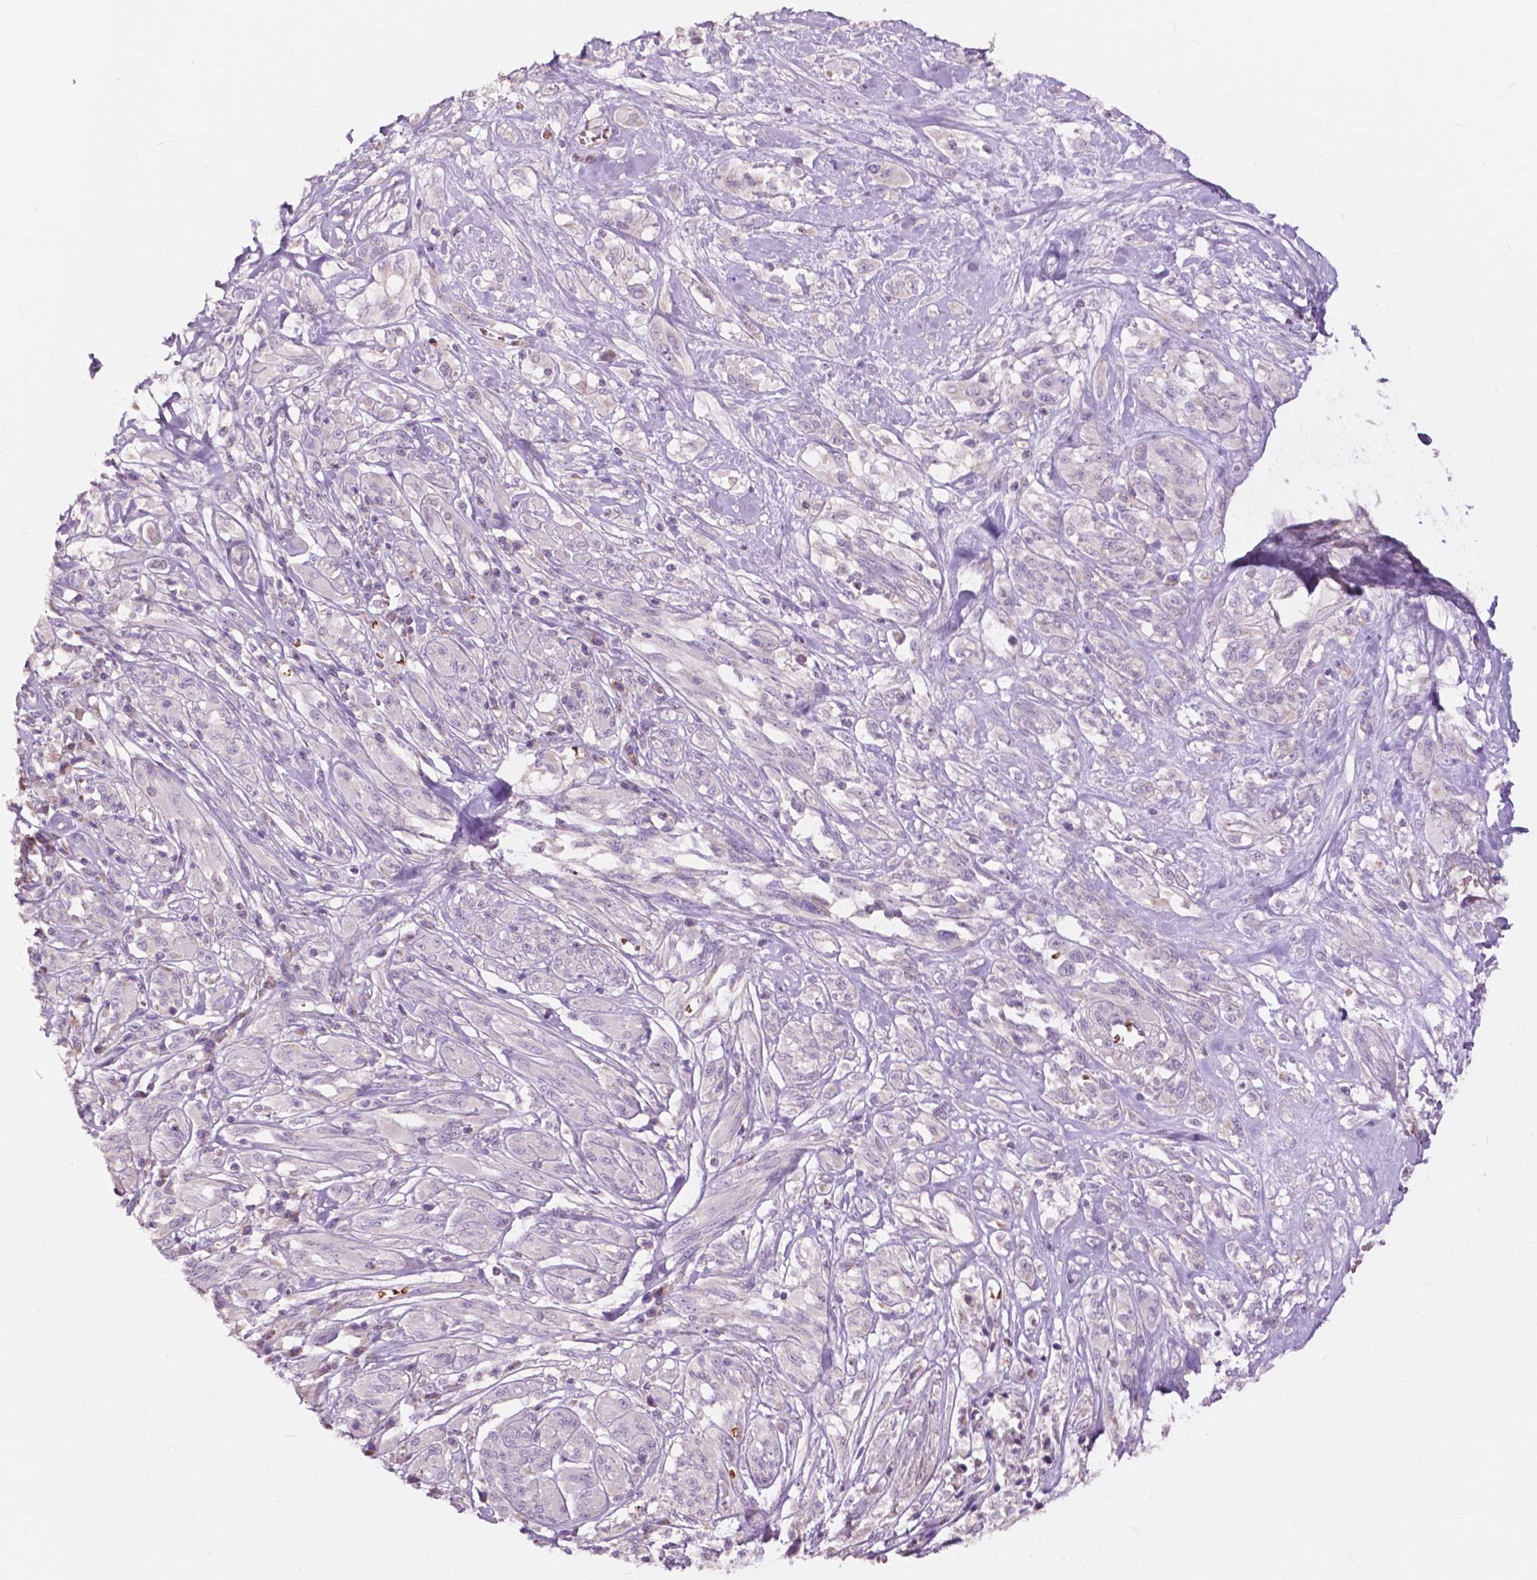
{"staining": {"intensity": "negative", "quantity": "none", "location": "none"}, "tissue": "melanoma", "cell_type": "Tumor cells", "image_type": "cancer", "snomed": [{"axis": "morphology", "description": "Malignant melanoma, NOS"}, {"axis": "topography", "description": "Skin"}], "caption": "IHC micrograph of melanoma stained for a protein (brown), which demonstrates no positivity in tumor cells. (Immunohistochemistry (ihc), brightfield microscopy, high magnification).", "gene": "NDUFS1", "patient": {"sex": "female", "age": 91}}